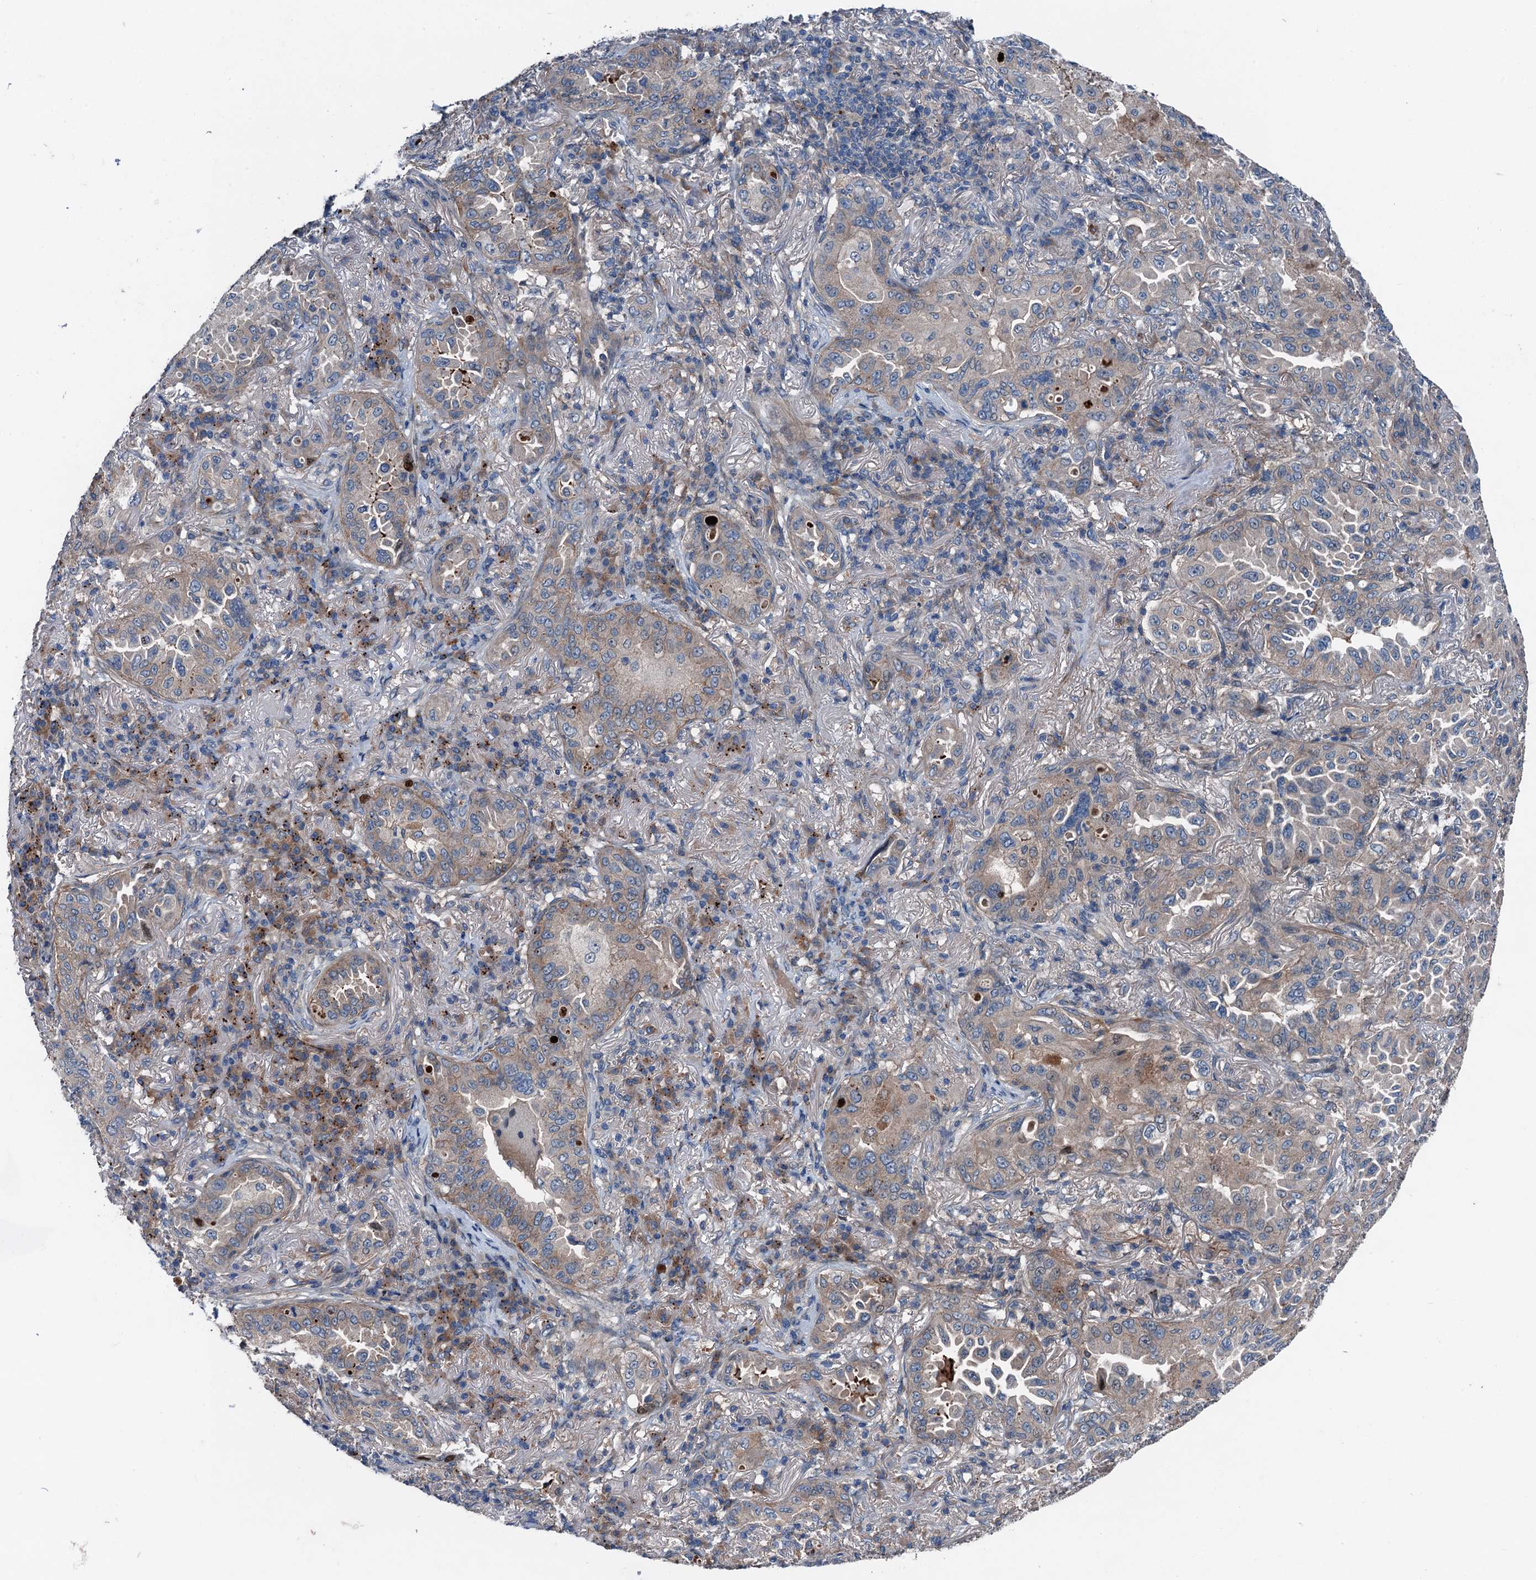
{"staining": {"intensity": "weak", "quantity": ">75%", "location": "cytoplasmic/membranous"}, "tissue": "lung cancer", "cell_type": "Tumor cells", "image_type": "cancer", "snomed": [{"axis": "morphology", "description": "Adenocarcinoma, NOS"}, {"axis": "topography", "description": "Lung"}], "caption": "Lung cancer tissue displays weak cytoplasmic/membranous staining in about >75% of tumor cells, visualized by immunohistochemistry.", "gene": "SLC2A10", "patient": {"sex": "female", "age": 69}}